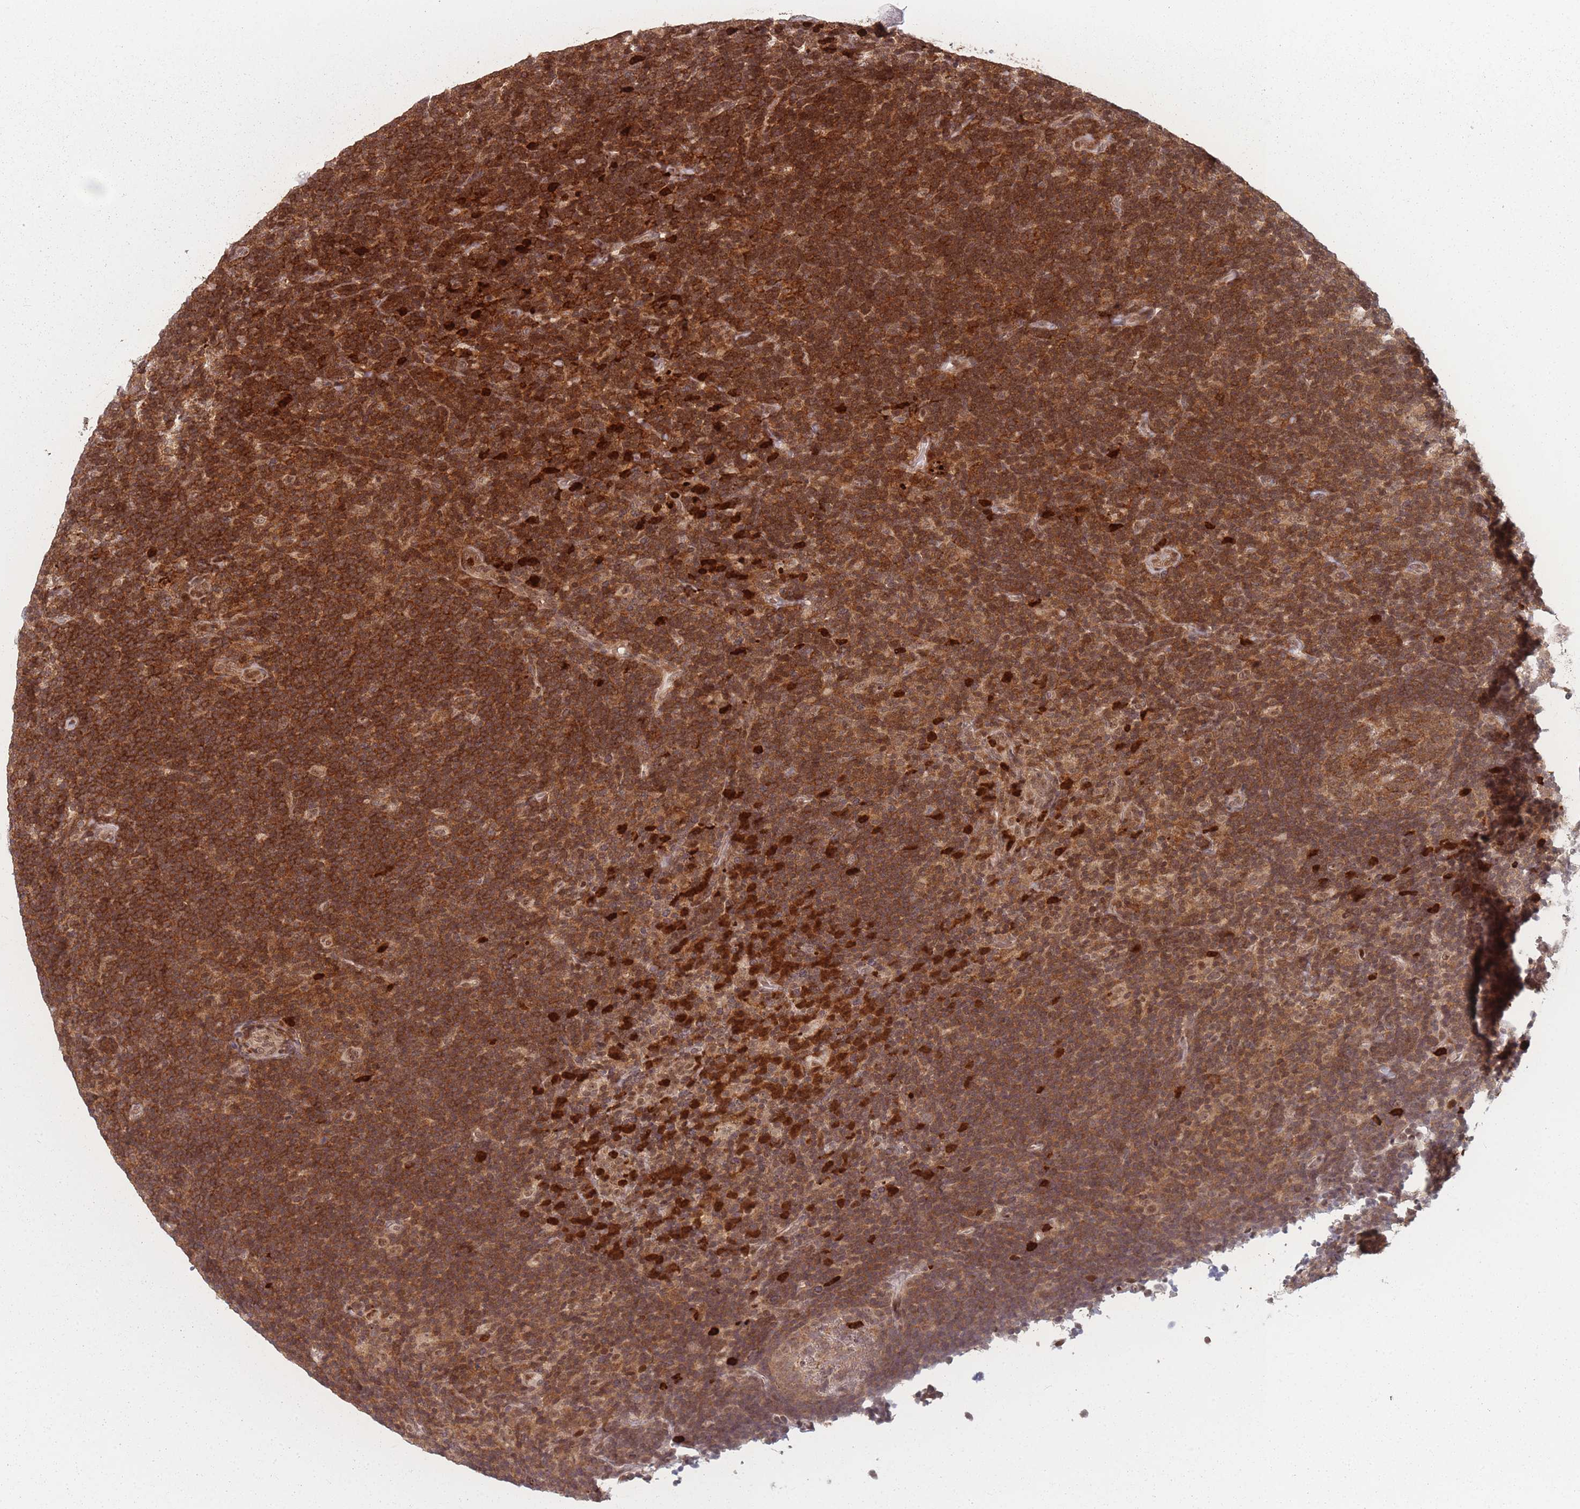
{"staining": {"intensity": "moderate", "quantity": ">75%", "location": "nuclear"}, "tissue": "lymphoma", "cell_type": "Tumor cells", "image_type": "cancer", "snomed": [{"axis": "morphology", "description": "Hodgkin's disease, NOS"}, {"axis": "topography", "description": "Lymph node"}], "caption": "Protein expression analysis of lymphoma demonstrates moderate nuclear staining in about >75% of tumor cells.", "gene": "WDR55", "patient": {"sex": "female", "age": 57}}